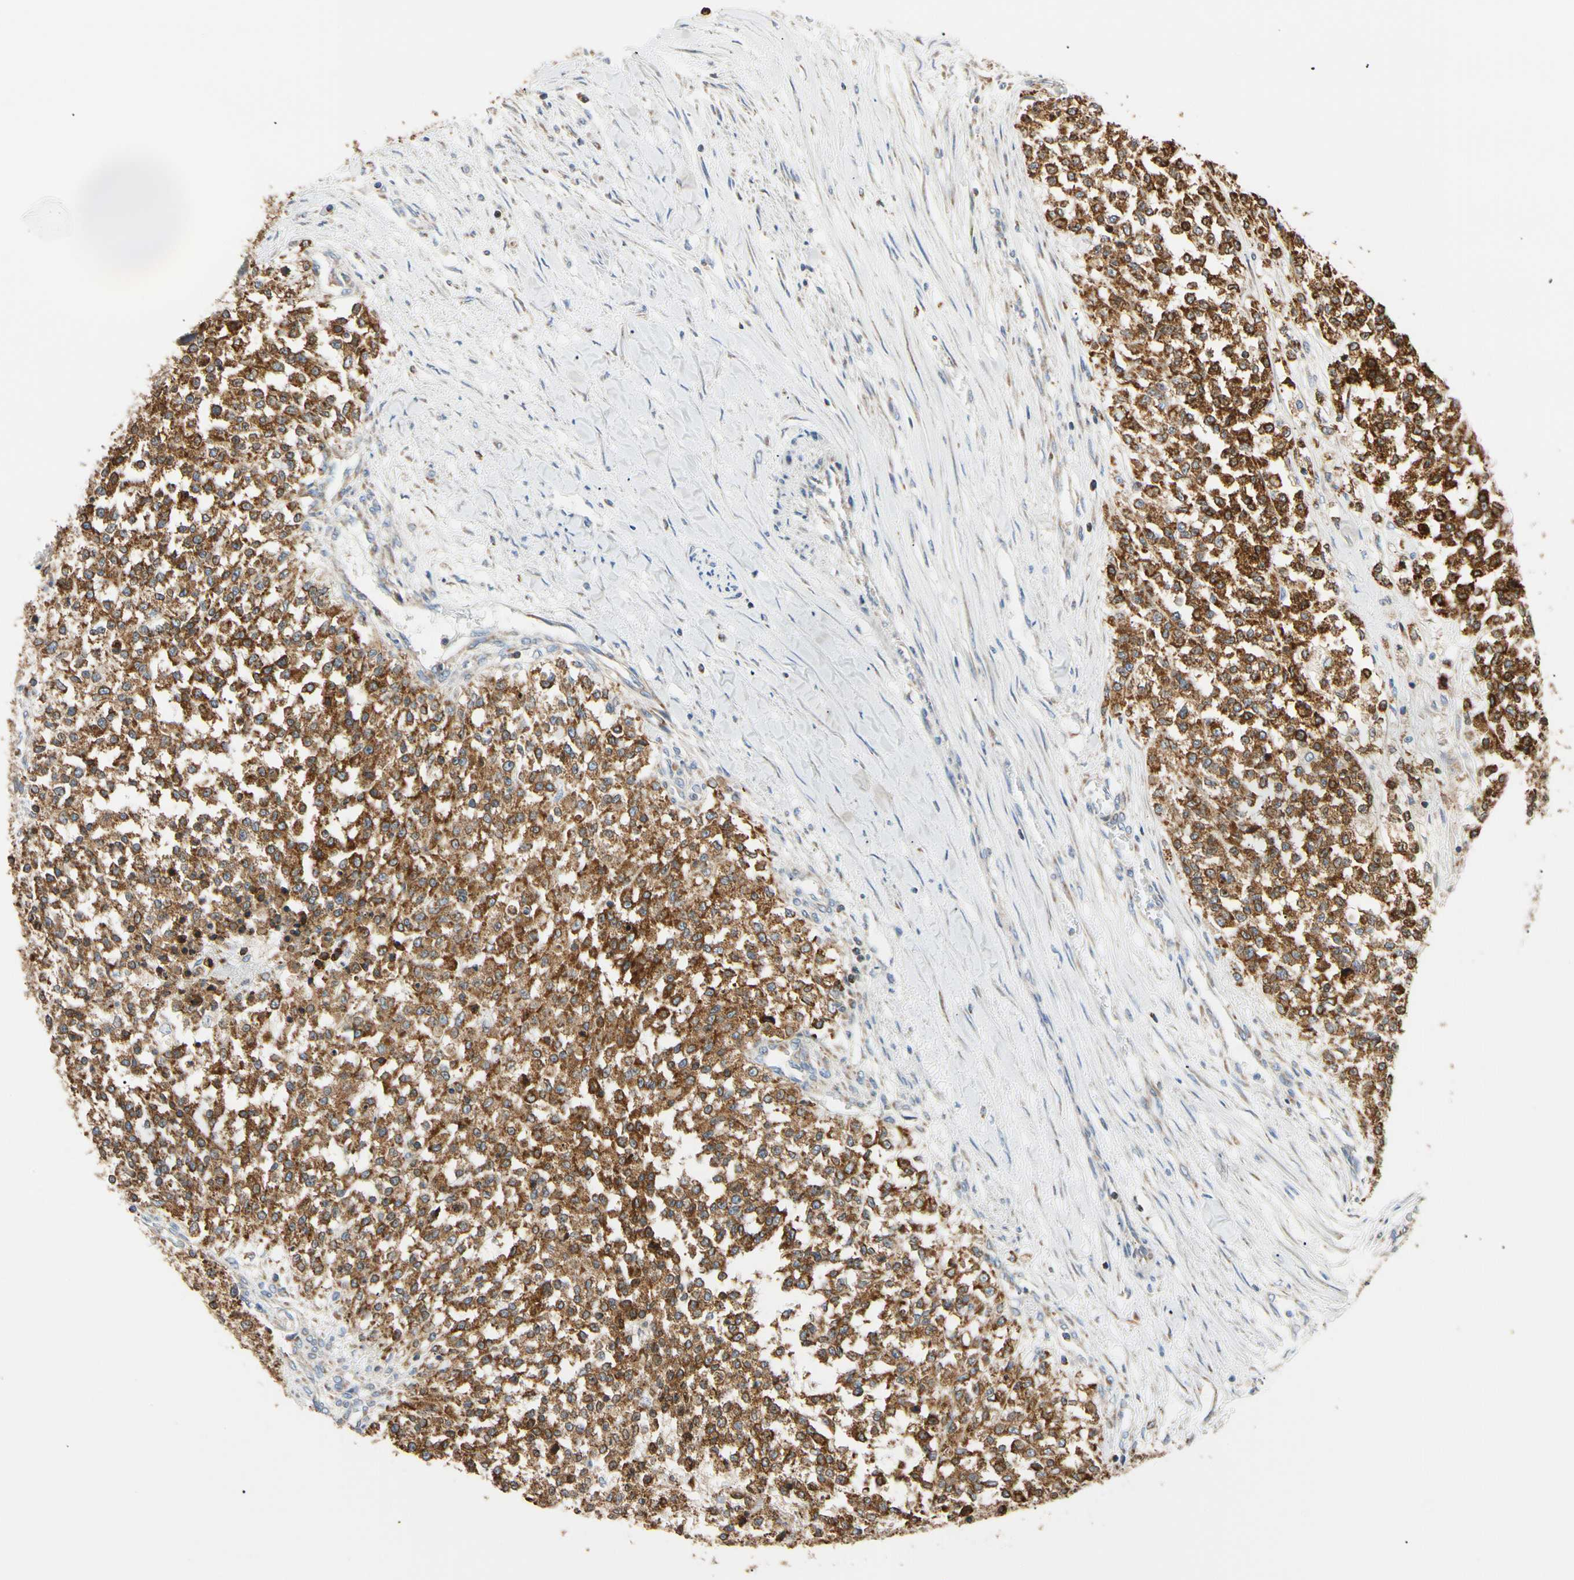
{"staining": {"intensity": "strong", "quantity": ">75%", "location": "cytoplasmic/membranous"}, "tissue": "testis cancer", "cell_type": "Tumor cells", "image_type": "cancer", "snomed": [{"axis": "morphology", "description": "Seminoma, NOS"}, {"axis": "topography", "description": "Testis"}], "caption": "Immunohistochemistry (DAB (3,3'-diaminobenzidine)) staining of testis cancer demonstrates strong cytoplasmic/membranous protein staining in approximately >75% of tumor cells.", "gene": "PLGRKT", "patient": {"sex": "male", "age": 59}}